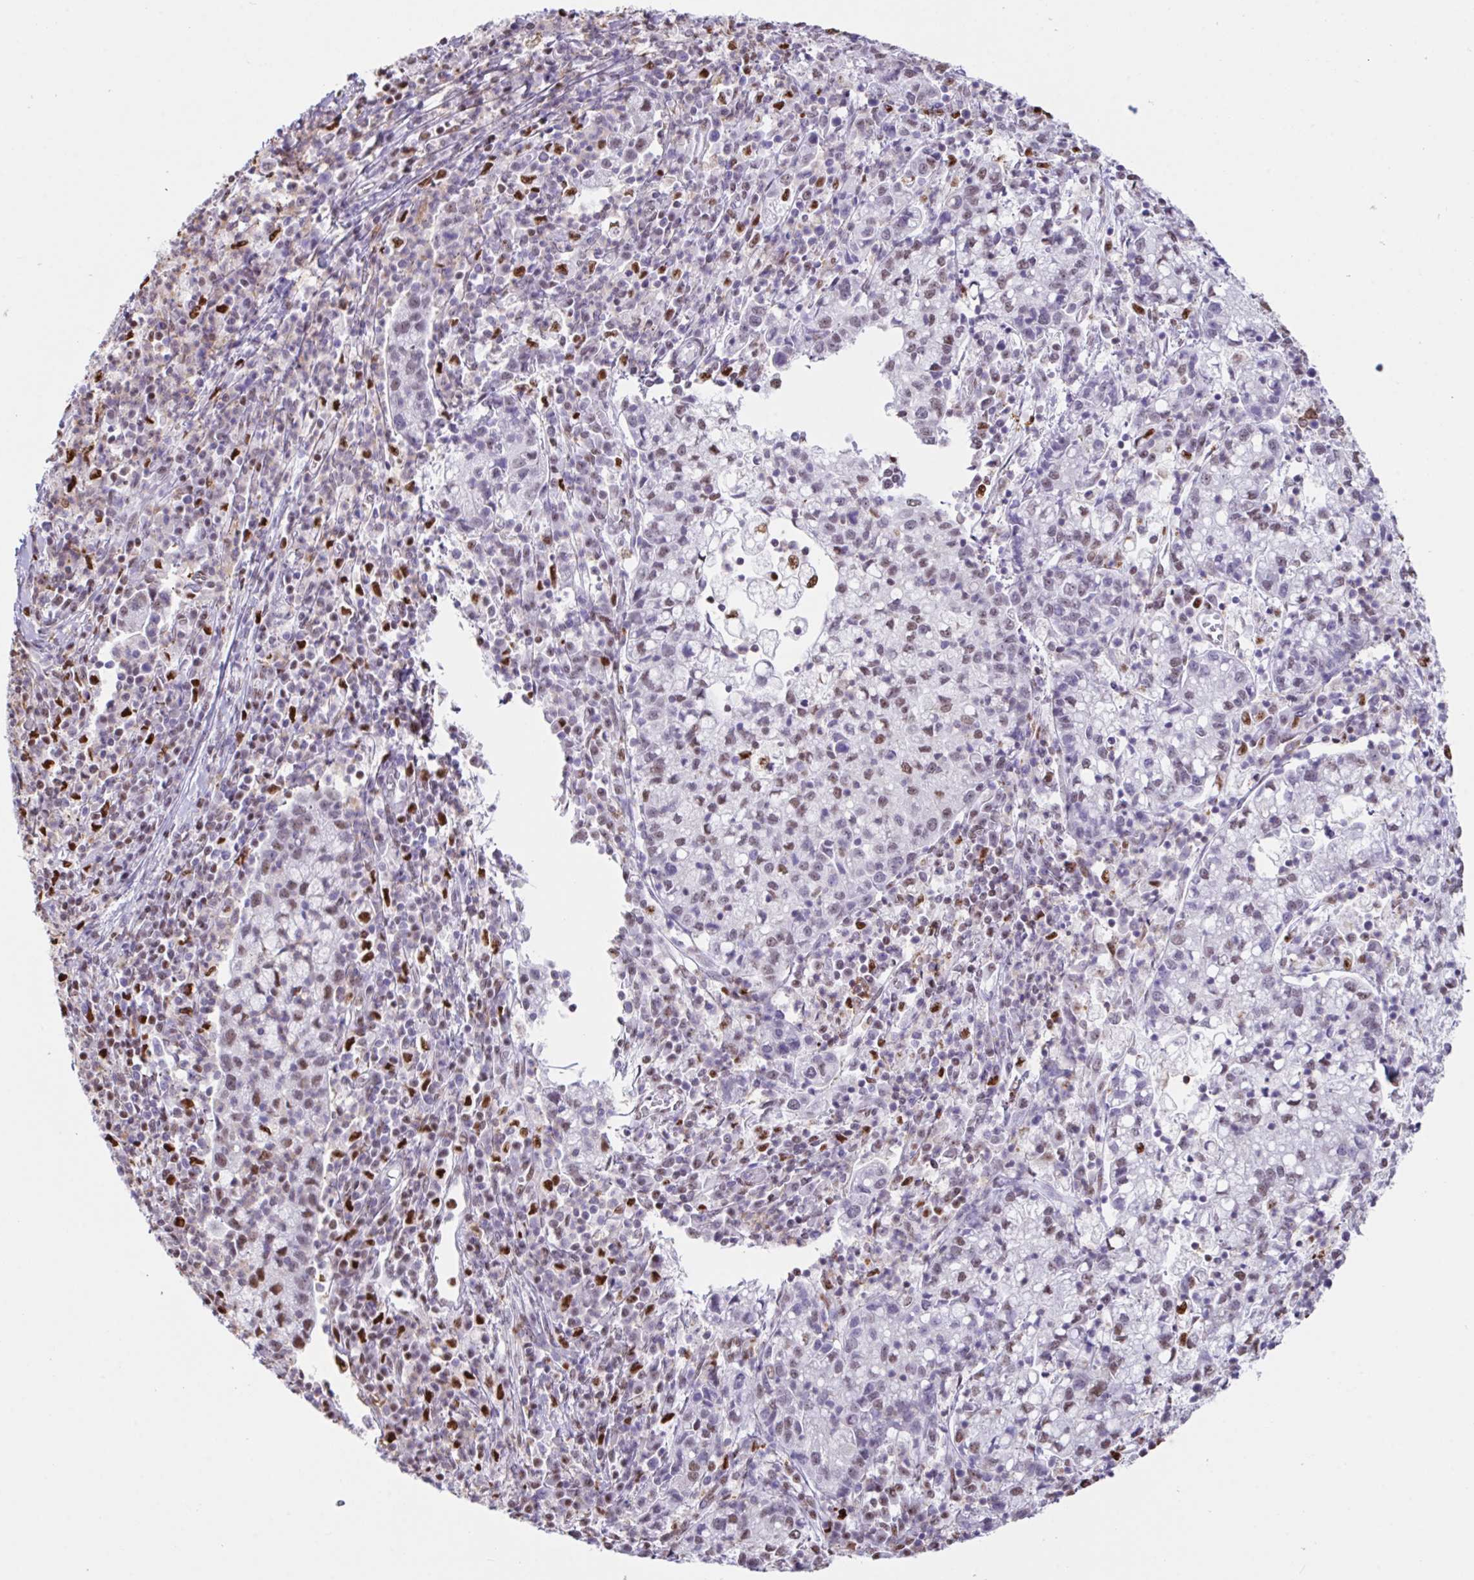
{"staining": {"intensity": "weak", "quantity": "25%-75%", "location": "nuclear"}, "tissue": "cervical cancer", "cell_type": "Tumor cells", "image_type": "cancer", "snomed": [{"axis": "morphology", "description": "Normal tissue, NOS"}, {"axis": "morphology", "description": "Adenocarcinoma, NOS"}, {"axis": "topography", "description": "Cervix"}], "caption": "A low amount of weak nuclear expression is seen in about 25%-75% of tumor cells in cervical cancer tissue.", "gene": "BTBD10", "patient": {"sex": "female", "age": 44}}